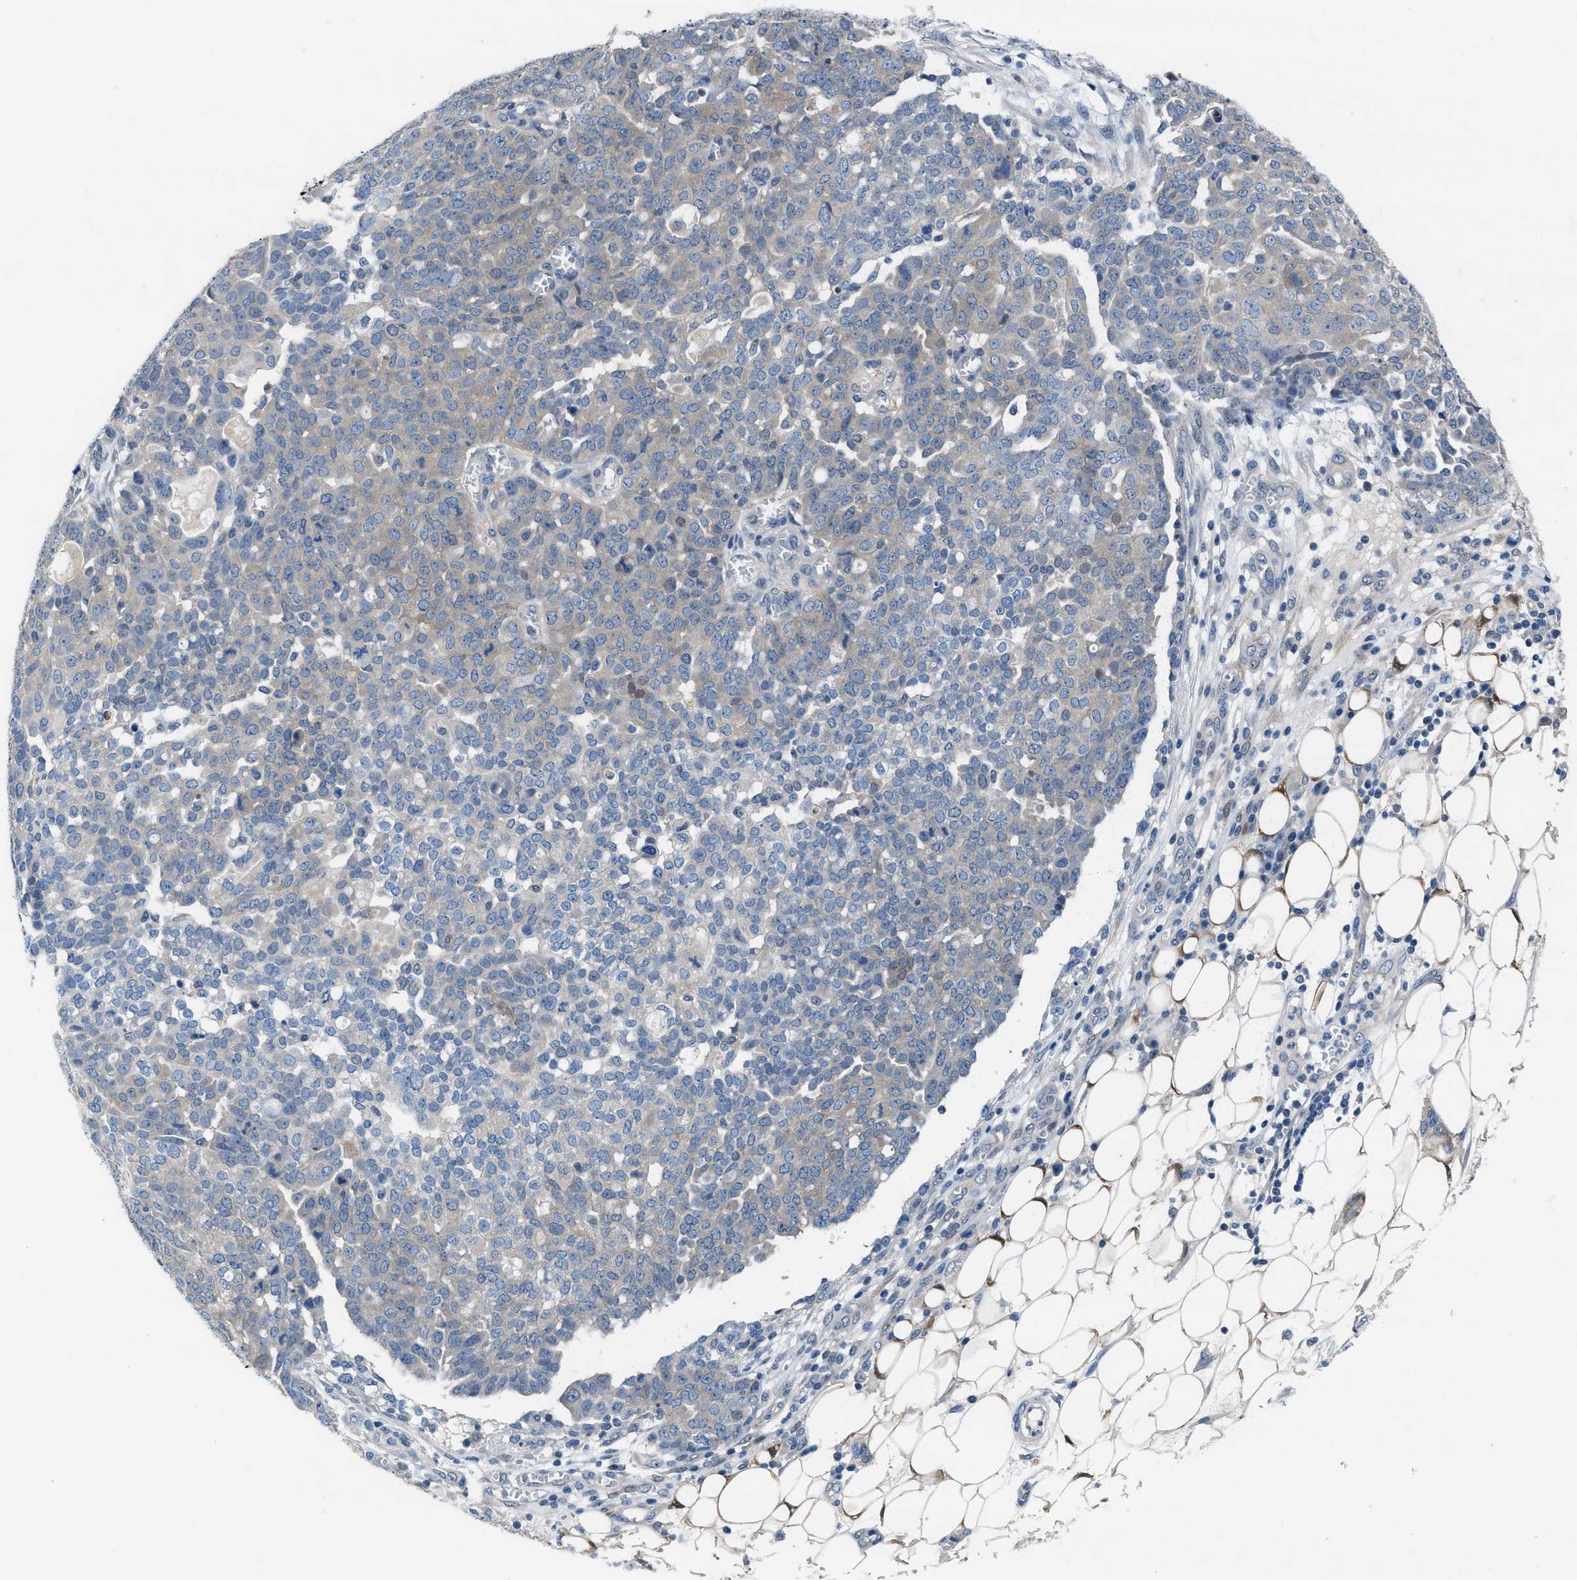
{"staining": {"intensity": "negative", "quantity": "none", "location": "none"}, "tissue": "ovarian cancer", "cell_type": "Tumor cells", "image_type": "cancer", "snomed": [{"axis": "morphology", "description": "Cystadenocarcinoma, serous, NOS"}, {"axis": "topography", "description": "Soft tissue"}, {"axis": "topography", "description": "Ovary"}], "caption": "The photomicrograph reveals no staining of tumor cells in ovarian cancer.", "gene": "NUDT5", "patient": {"sex": "female", "age": 57}}